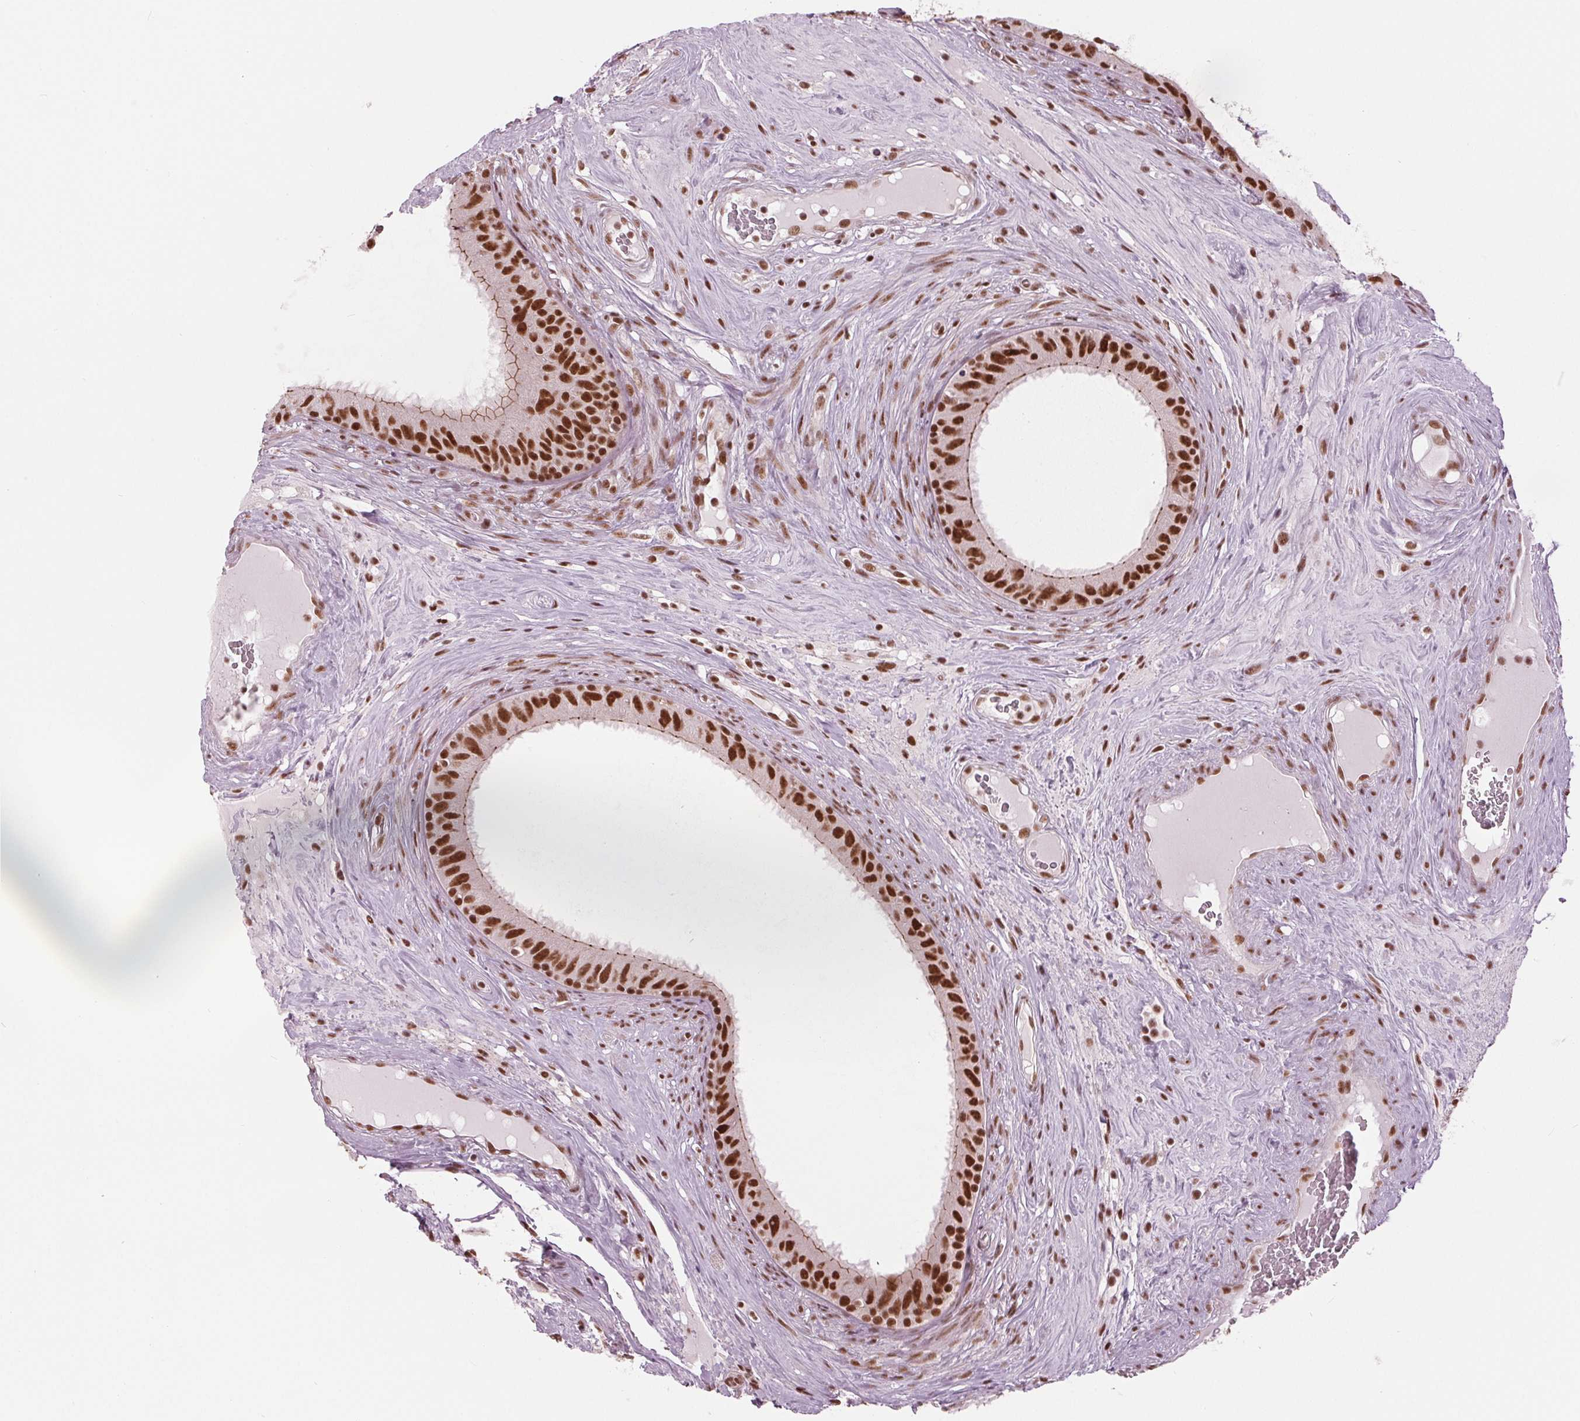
{"staining": {"intensity": "strong", "quantity": ">75%", "location": "cytoplasmic/membranous,nuclear"}, "tissue": "epididymis", "cell_type": "Glandular cells", "image_type": "normal", "snomed": [{"axis": "morphology", "description": "Normal tissue, NOS"}, {"axis": "topography", "description": "Epididymis"}], "caption": "Protein expression analysis of normal human epididymis reveals strong cytoplasmic/membranous,nuclear expression in approximately >75% of glandular cells. Using DAB (3,3'-diaminobenzidine) (brown) and hematoxylin (blue) stains, captured at high magnification using brightfield microscopy.", "gene": "LSM2", "patient": {"sex": "male", "age": 59}}